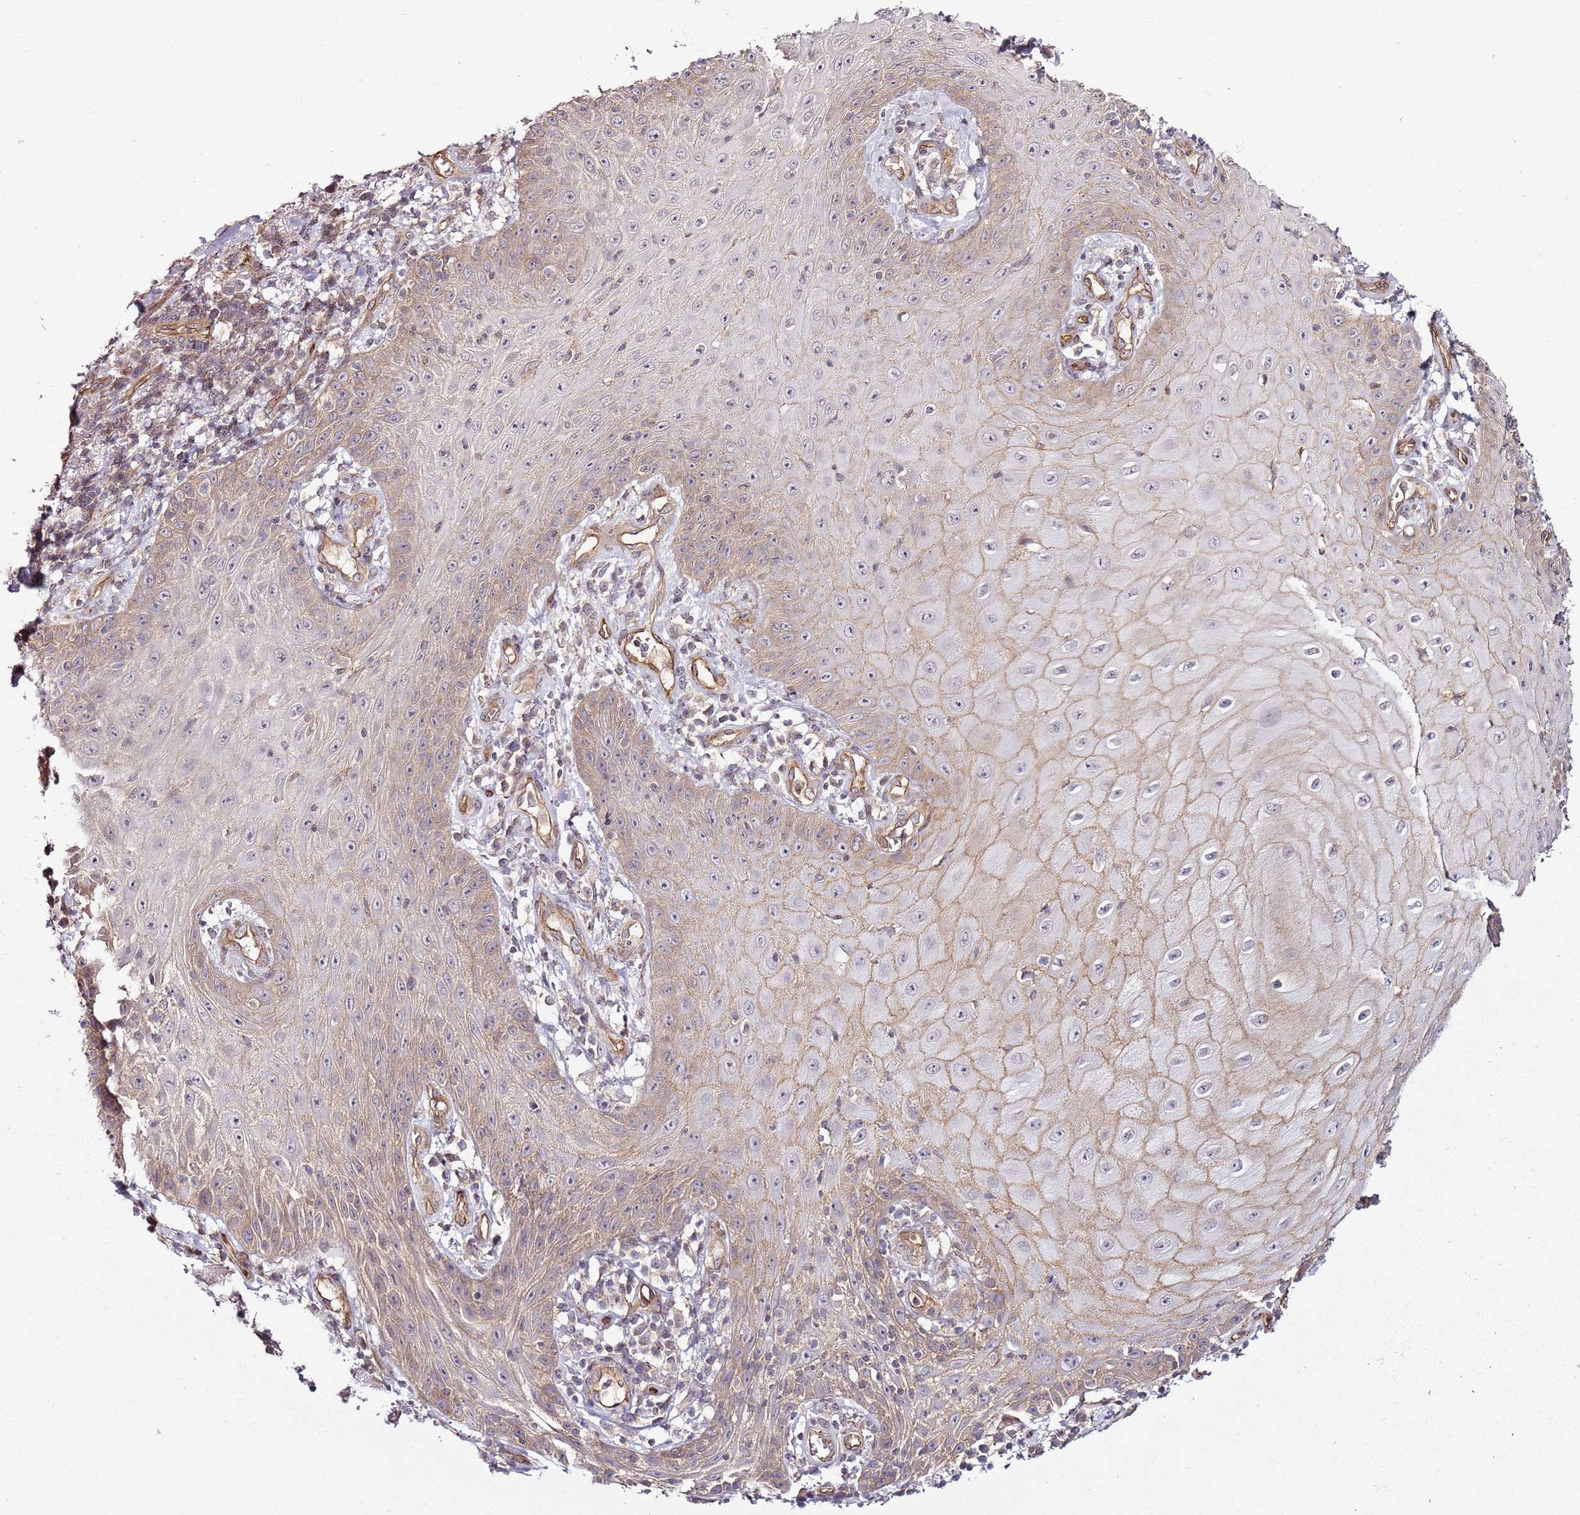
{"staining": {"intensity": "weak", "quantity": "<25%", "location": "cytoplasmic/membranous"}, "tissue": "skin cancer", "cell_type": "Tumor cells", "image_type": "cancer", "snomed": [{"axis": "morphology", "description": "Squamous cell carcinoma, NOS"}, {"axis": "topography", "description": "Skin"}], "caption": "Immunohistochemistry image of neoplastic tissue: human squamous cell carcinoma (skin) stained with DAB demonstrates no significant protein staining in tumor cells. Nuclei are stained in blue.", "gene": "CCNYL1", "patient": {"sex": "male", "age": 70}}